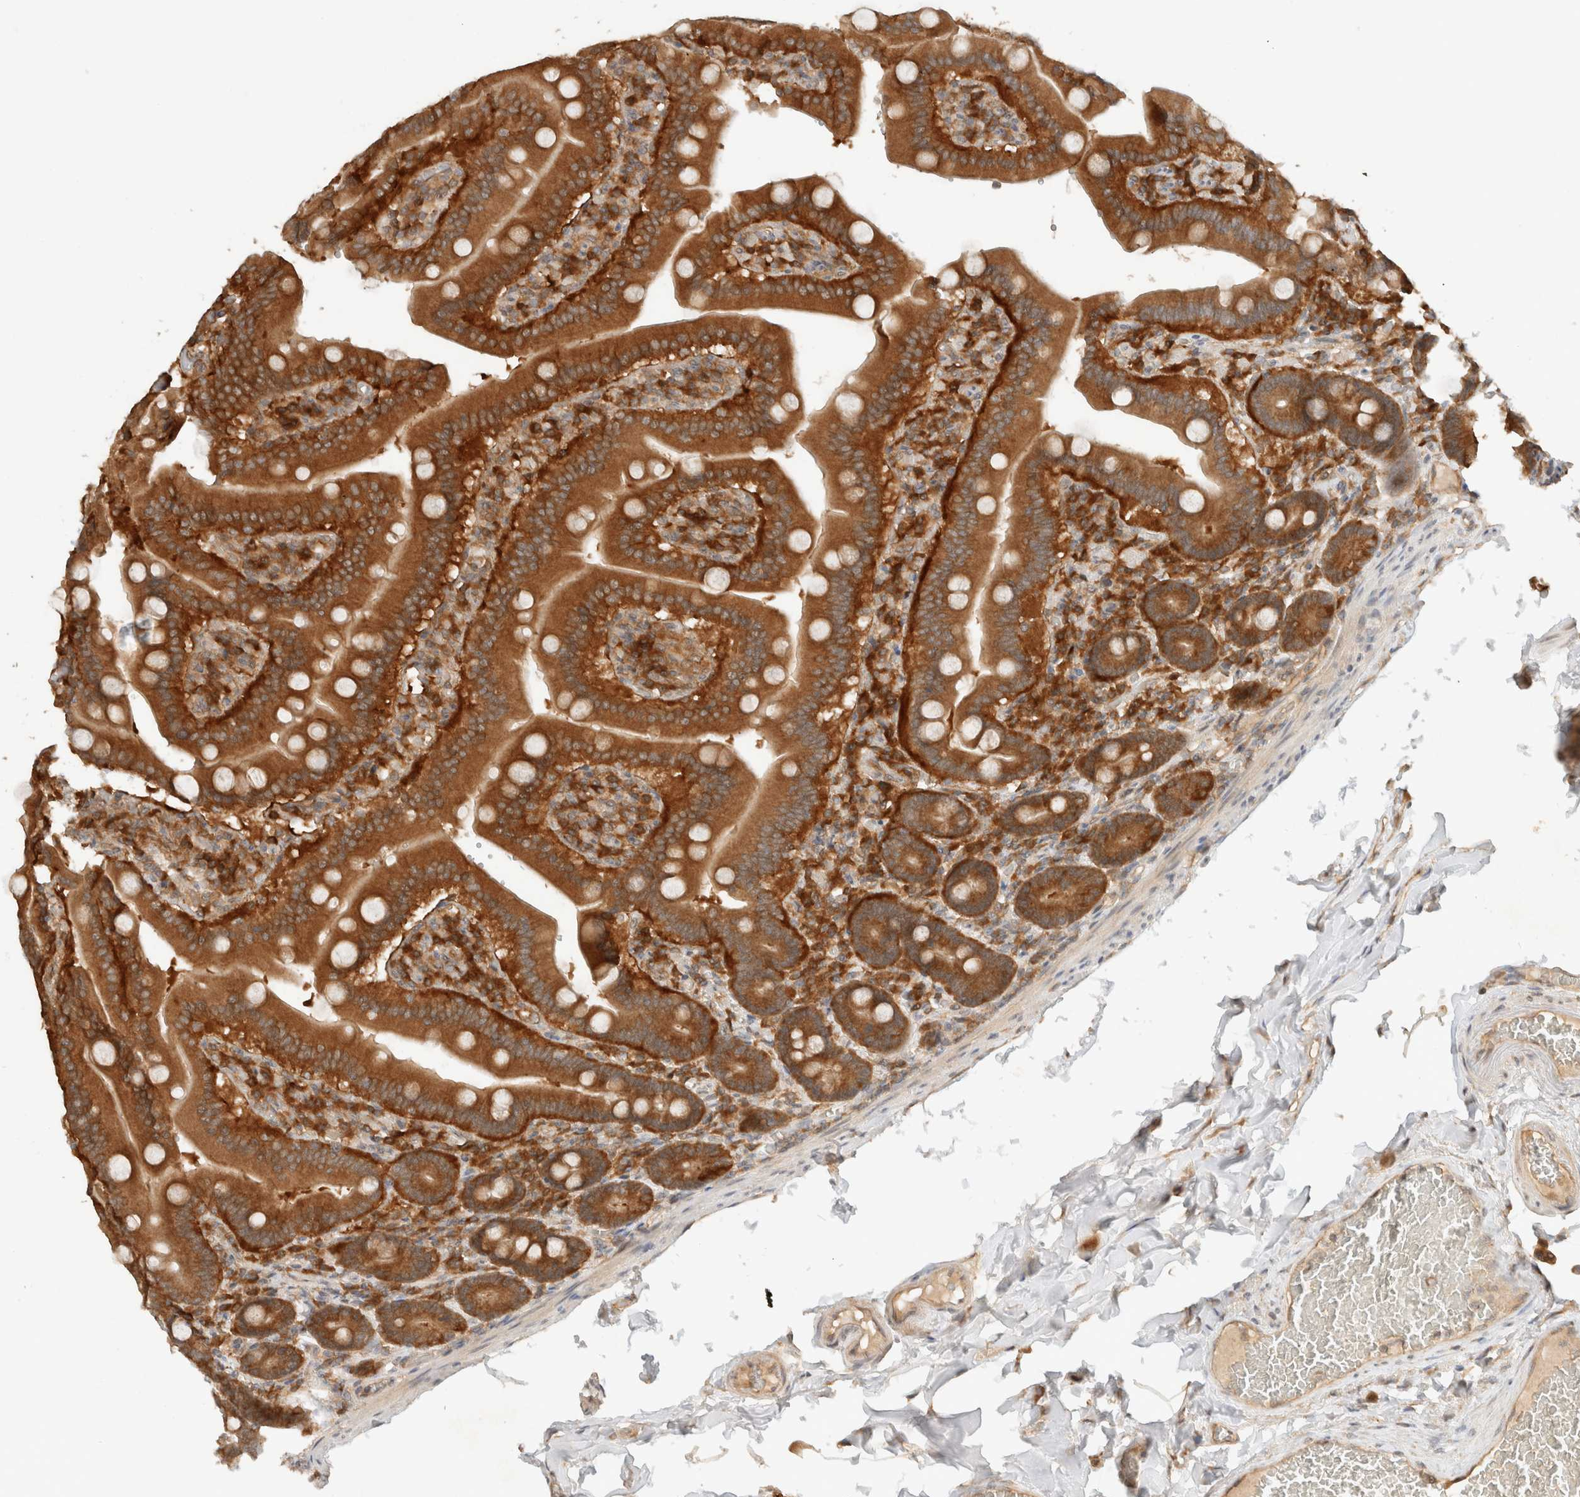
{"staining": {"intensity": "strong", "quantity": ">75%", "location": "cytoplasmic/membranous"}, "tissue": "duodenum", "cell_type": "Glandular cells", "image_type": "normal", "snomed": [{"axis": "morphology", "description": "Normal tissue, NOS"}, {"axis": "topography", "description": "Duodenum"}], "caption": "A high-resolution micrograph shows immunohistochemistry (IHC) staining of benign duodenum, which demonstrates strong cytoplasmic/membranous staining in approximately >75% of glandular cells. The staining was performed using DAB (3,3'-diaminobenzidine) to visualize the protein expression in brown, while the nuclei were stained in blue with hematoxylin (Magnification: 20x).", "gene": "ARFGEF2", "patient": {"sex": "female", "age": 62}}